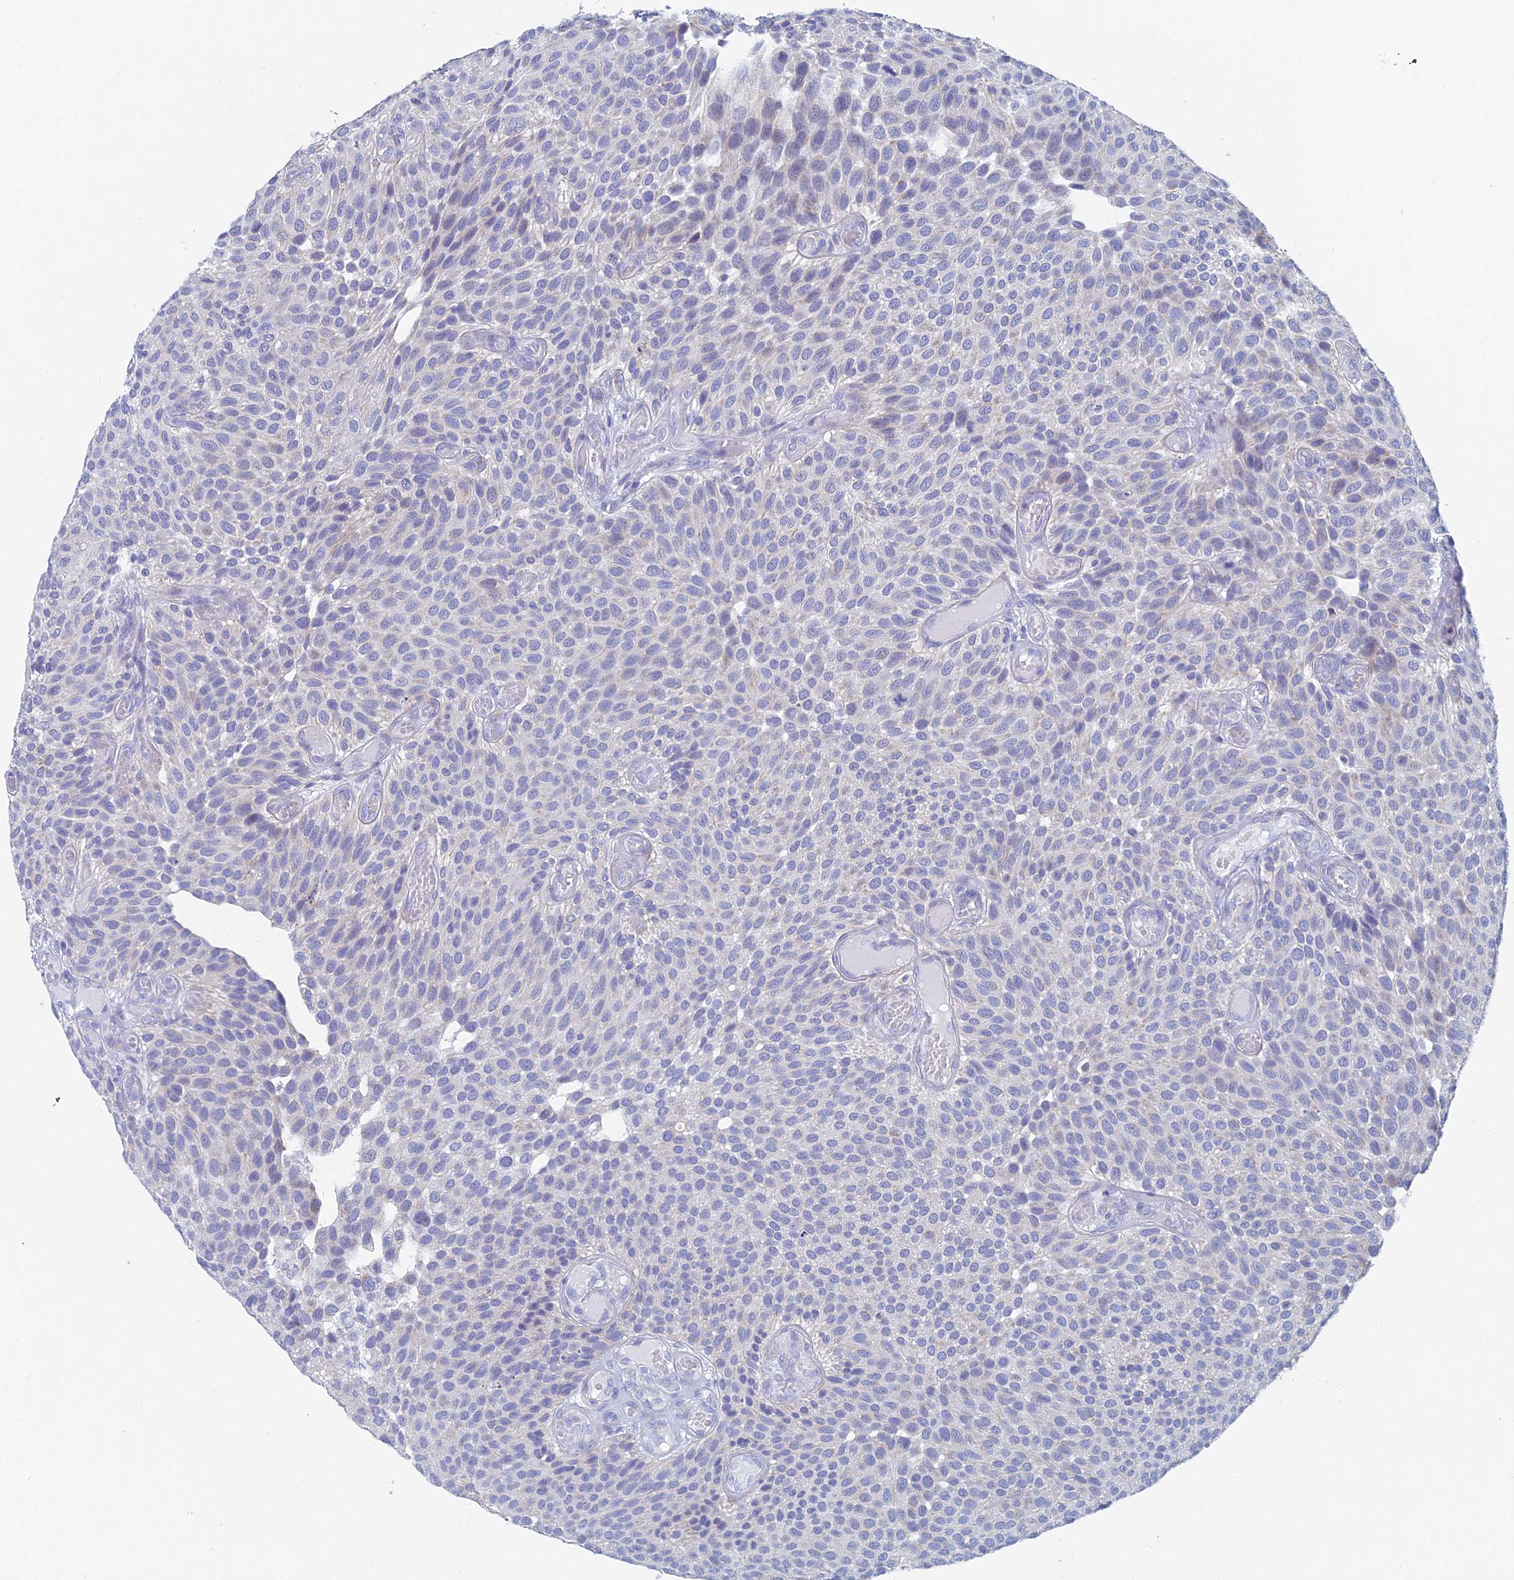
{"staining": {"intensity": "negative", "quantity": "none", "location": "none"}, "tissue": "urothelial cancer", "cell_type": "Tumor cells", "image_type": "cancer", "snomed": [{"axis": "morphology", "description": "Urothelial carcinoma, Low grade"}, {"axis": "topography", "description": "Urinary bladder"}], "caption": "This micrograph is of low-grade urothelial carcinoma stained with IHC to label a protein in brown with the nuclei are counter-stained blue. There is no positivity in tumor cells.", "gene": "ACSM1", "patient": {"sex": "male", "age": 89}}